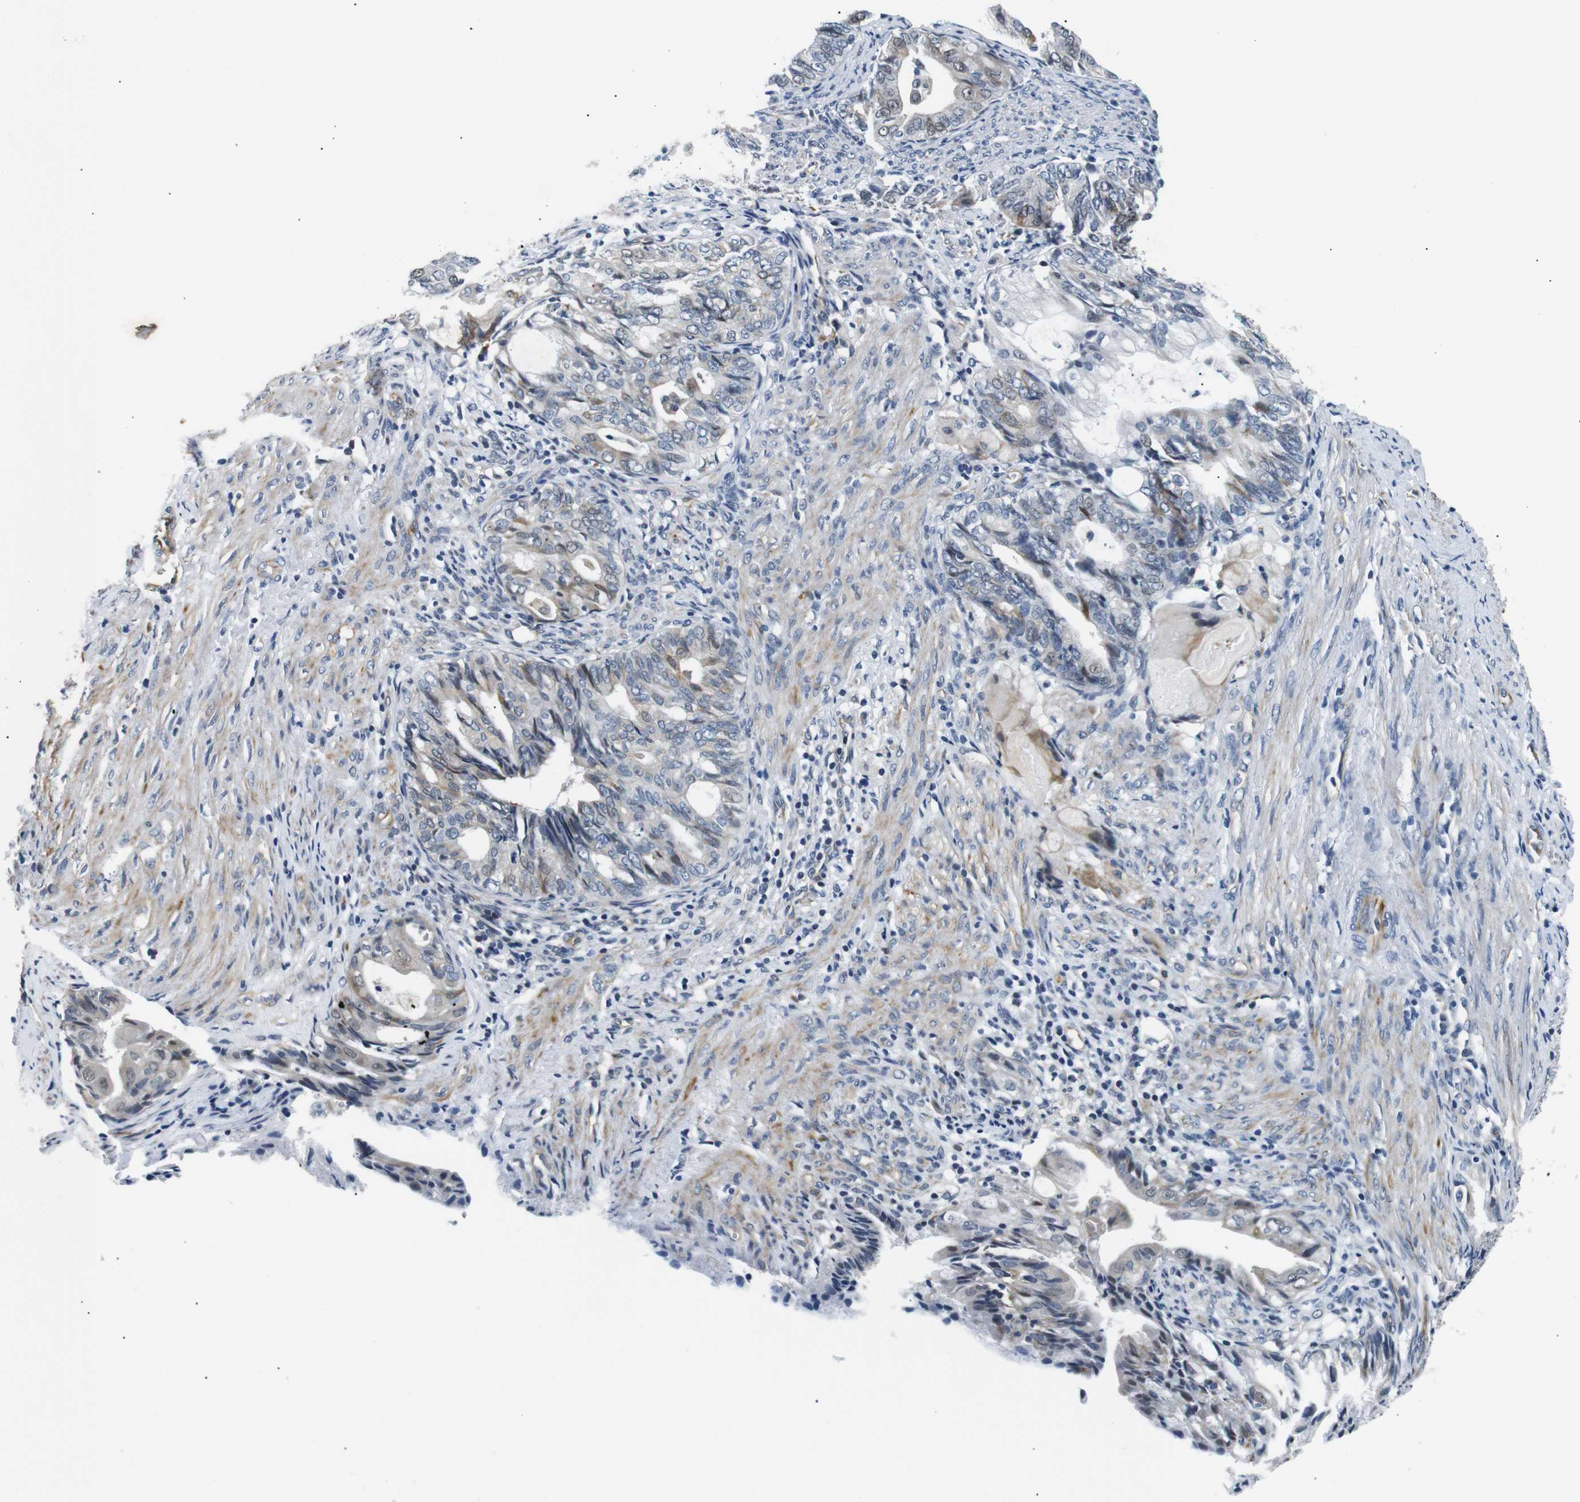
{"staining": {"intensity": "weak", "quantity": "<25%", "location": "cytoplasmic/membranous"}, "tissue": "endometrial cancer", "cell_type": "Tumor cells", "image_type": "cancer", "snomed": [{"axis": "morphology", "description": "Adenocarcinoma, NOS"}, {"axis": "topography", "description": "Endometrium"}], "caption": "A high-resolution photomicrograph shows IHC staining of endometrial cancer (adenocarcinoma), which demonstrates no significant expression in tumor cells.", "gene": "TAFA1", "patient": {"sex": "female", "age": 86}}